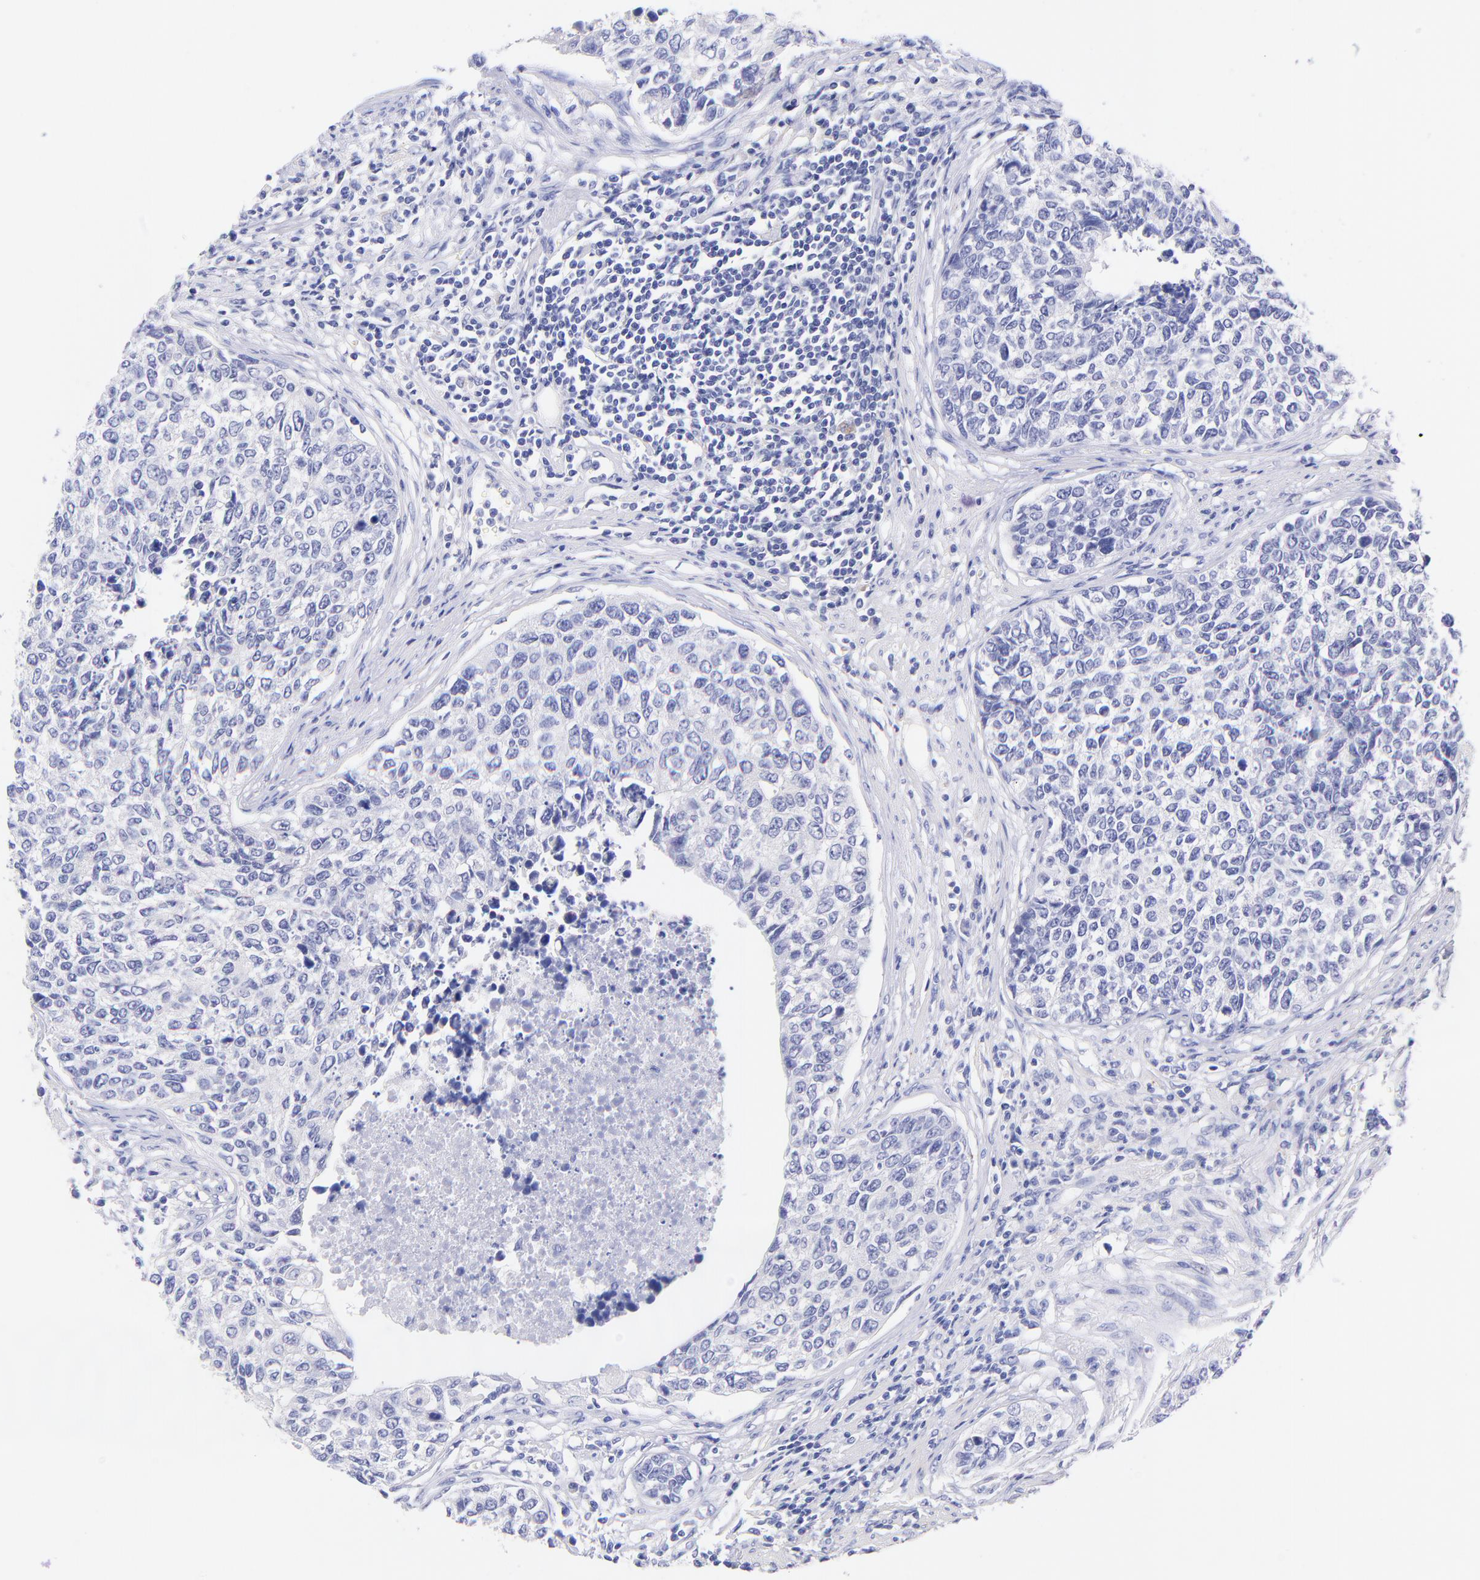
{"staining": {"intensity": "negative", "quantity": "none", "location": "none"}, "tissue": "urothelial cancer", "cell_type": "Tumor cells", "image_type": "cancer", "snomed": [{"axis": "morphology", "description": "Urothelial carcinoma, High grade"}, {"axis": "topography", "description": "Urinary bladder"}], "caption": "Tumor cells are negative for protein expression in human high-grade urothelial carcinoma.", "gene": "RAB3B", "patient": {"sex": "male", "age": 81}}